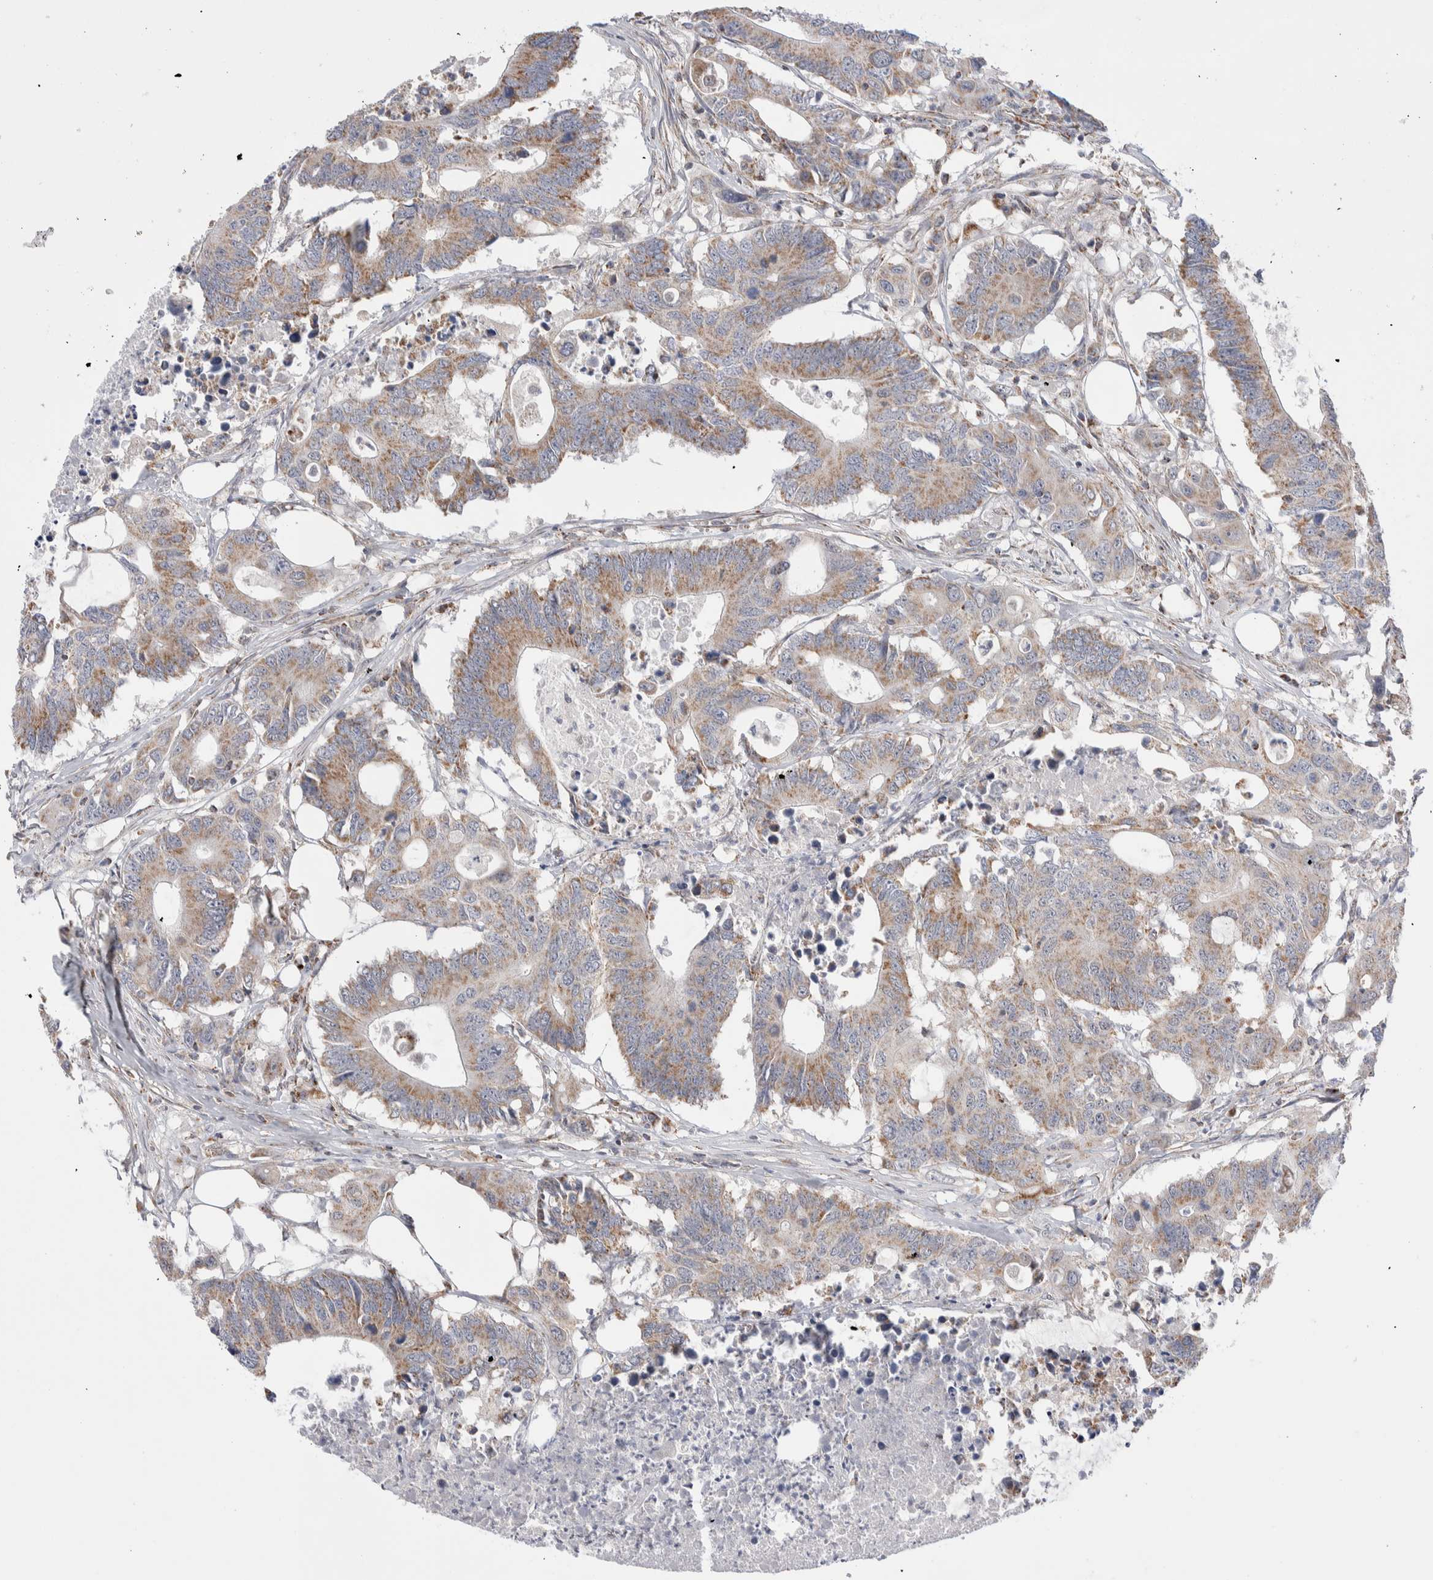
{"staining": {"intensity": "weak", "quantity": ">75%", "location": "cytoplasmic/membranous"}, "tissue": "colorectal cancer", "cell_type": "Tumor cells", "image_type": "cancer", "snomed": [{"axis": "morphology", "description": "Adenocarcinoma, NOS"}, {"axis": "topography", "description": "Colon"}], "caption": "Protein expression analysis of colorectal cancer shows weak cytoplasmic/membranous expression in about >75% of tumor cells.", "gene": "ZNF695", "patient": {"sex": "male", "age": 71}}